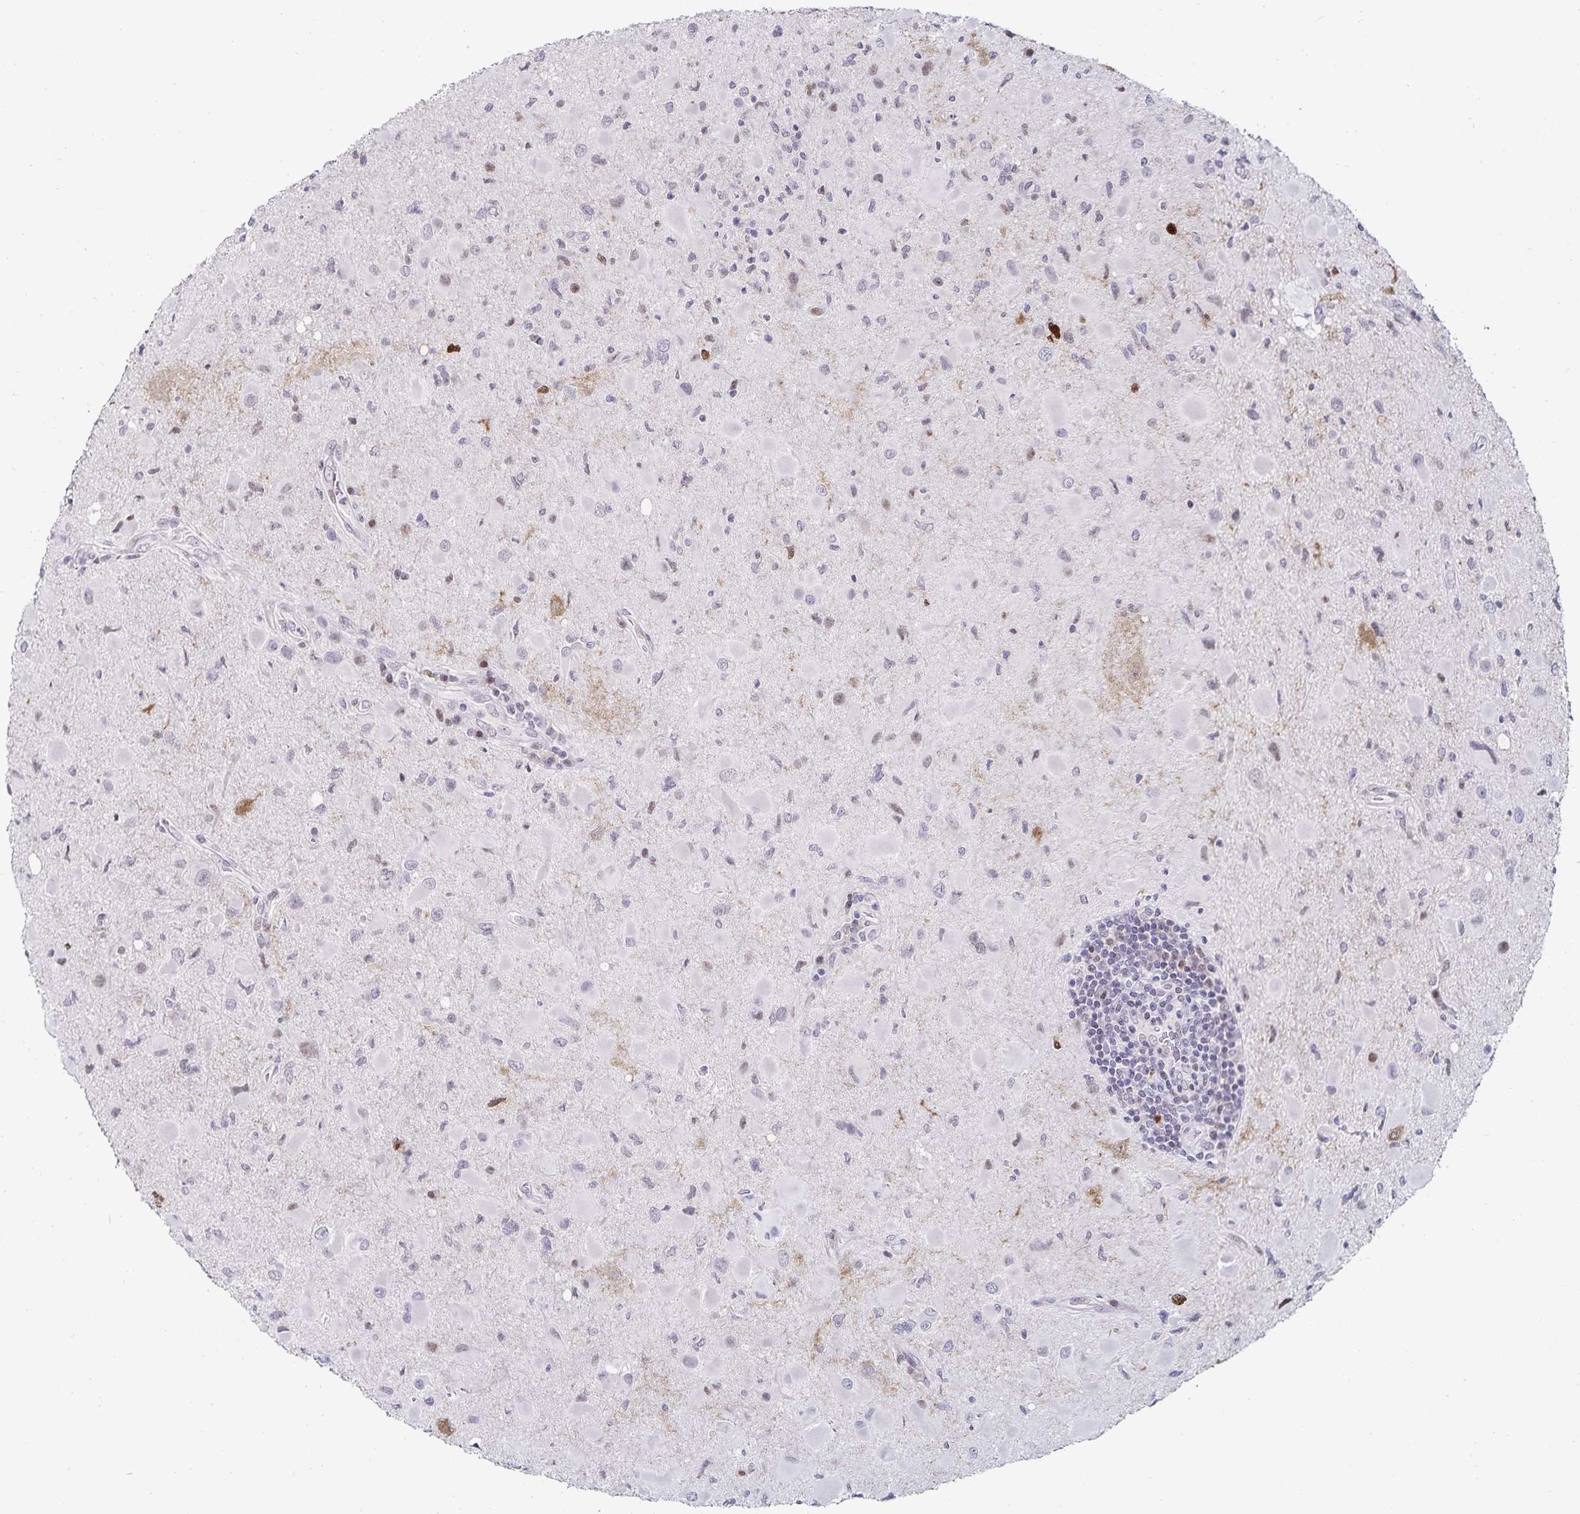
{"staining": {"intensity": "negative", "quantity": "none", "location": "none"}, "tissue": "glioma", "cell_type": "Tumor cells", "image_type": "cancer", "snomed": [{"axis": "morphology", "description": "Glioma, malignant, Low grade"}, {"axis": "topography", "description": "Brain"}], "caption": "Protein analysis of glioma demonstrates no significant expression in tumor cells.", "gene": "ANLN", "patient": {"sex": "female", "age": 32}}